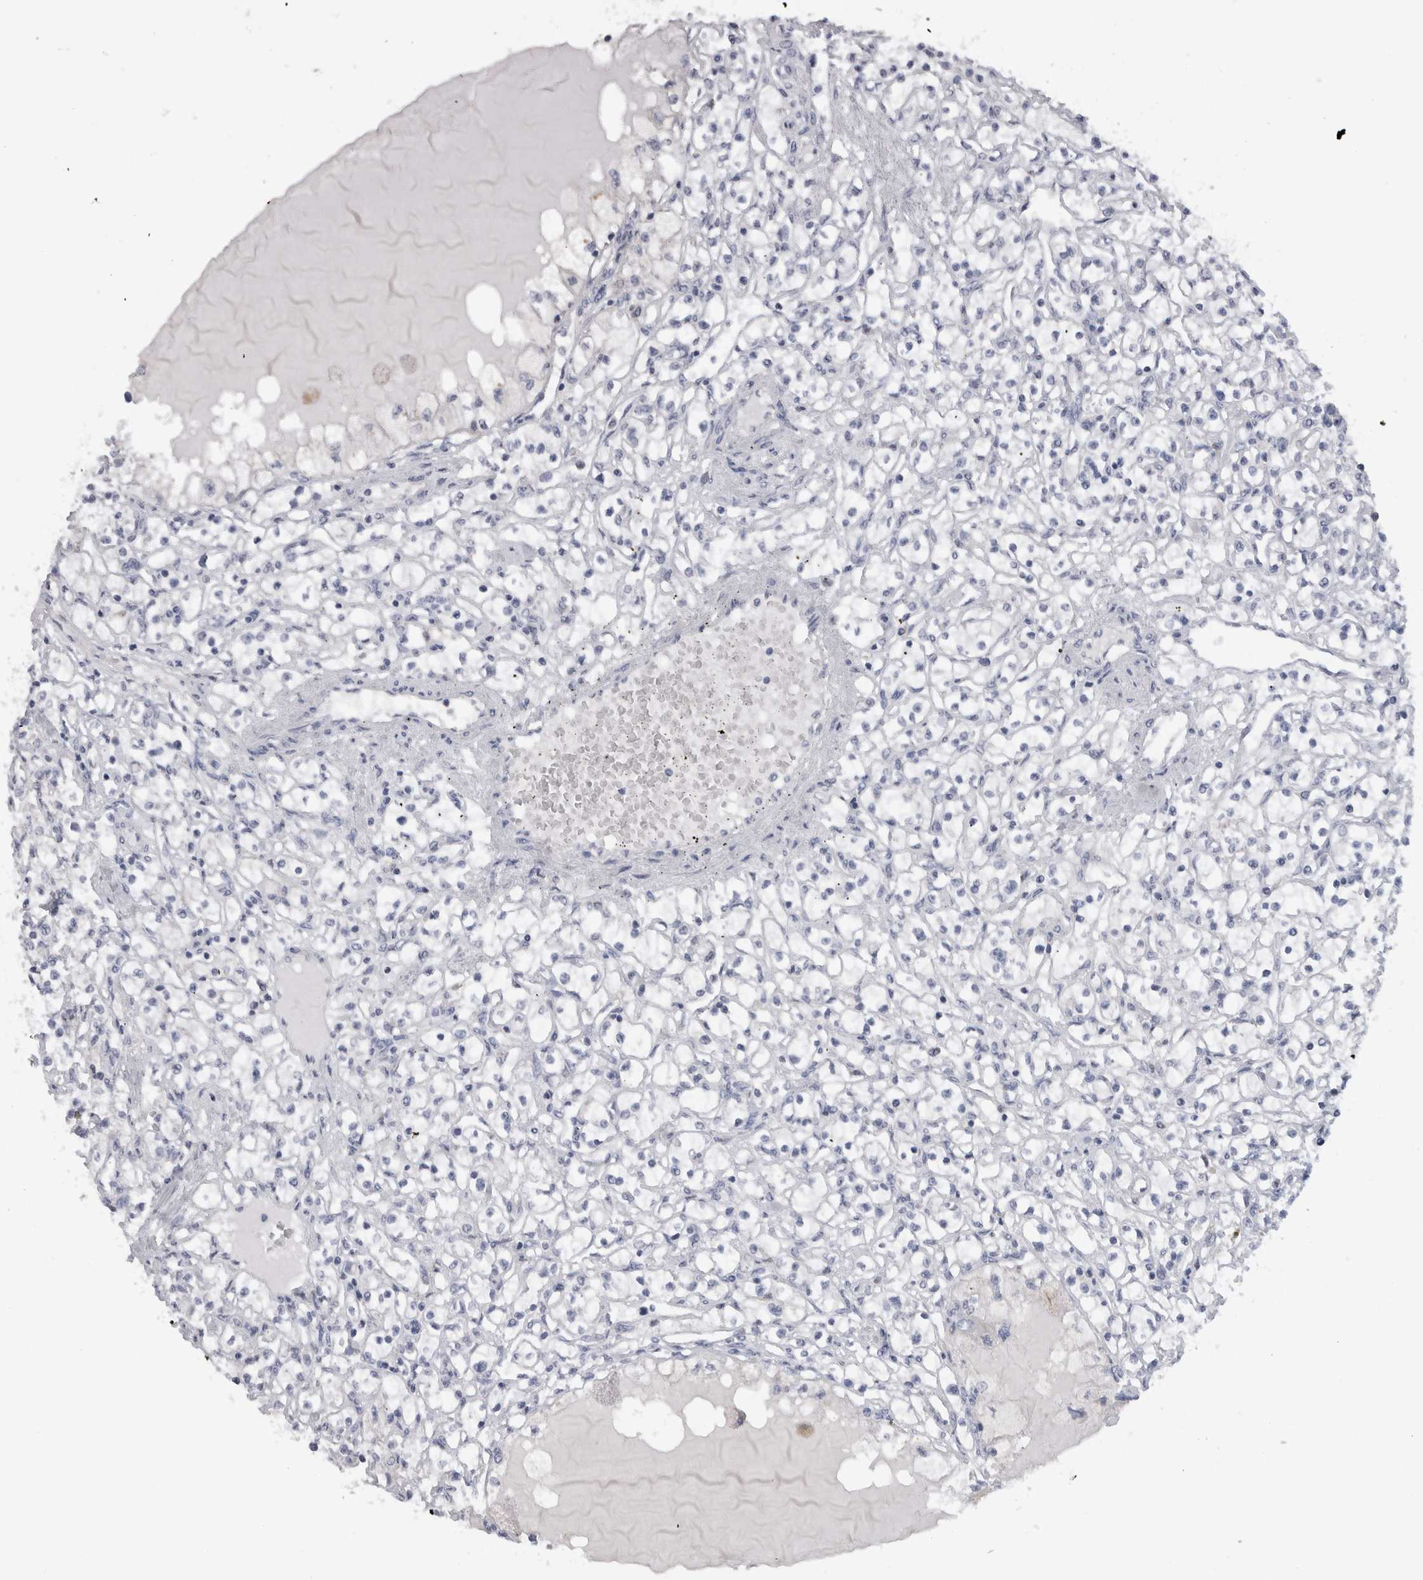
{"staining": {"intensity": "negative", "quantity": "none", "location": "none"}, "tissue": "renal cancer", "cell_type": "Tumor cells", "image_type": "cancer", "snomed": [{"axis": "morphology", "description": "Adenocarcinoma, NOS"}, {"axis": "topography", "description": "Kidney"}], "caption": "The photomicrograph demonstrates no significant staining in tumor cells of renal cancer (adenocarcinoma).", "gene": "DHRS4", "patient": {"sex": "male", "age": 56}}